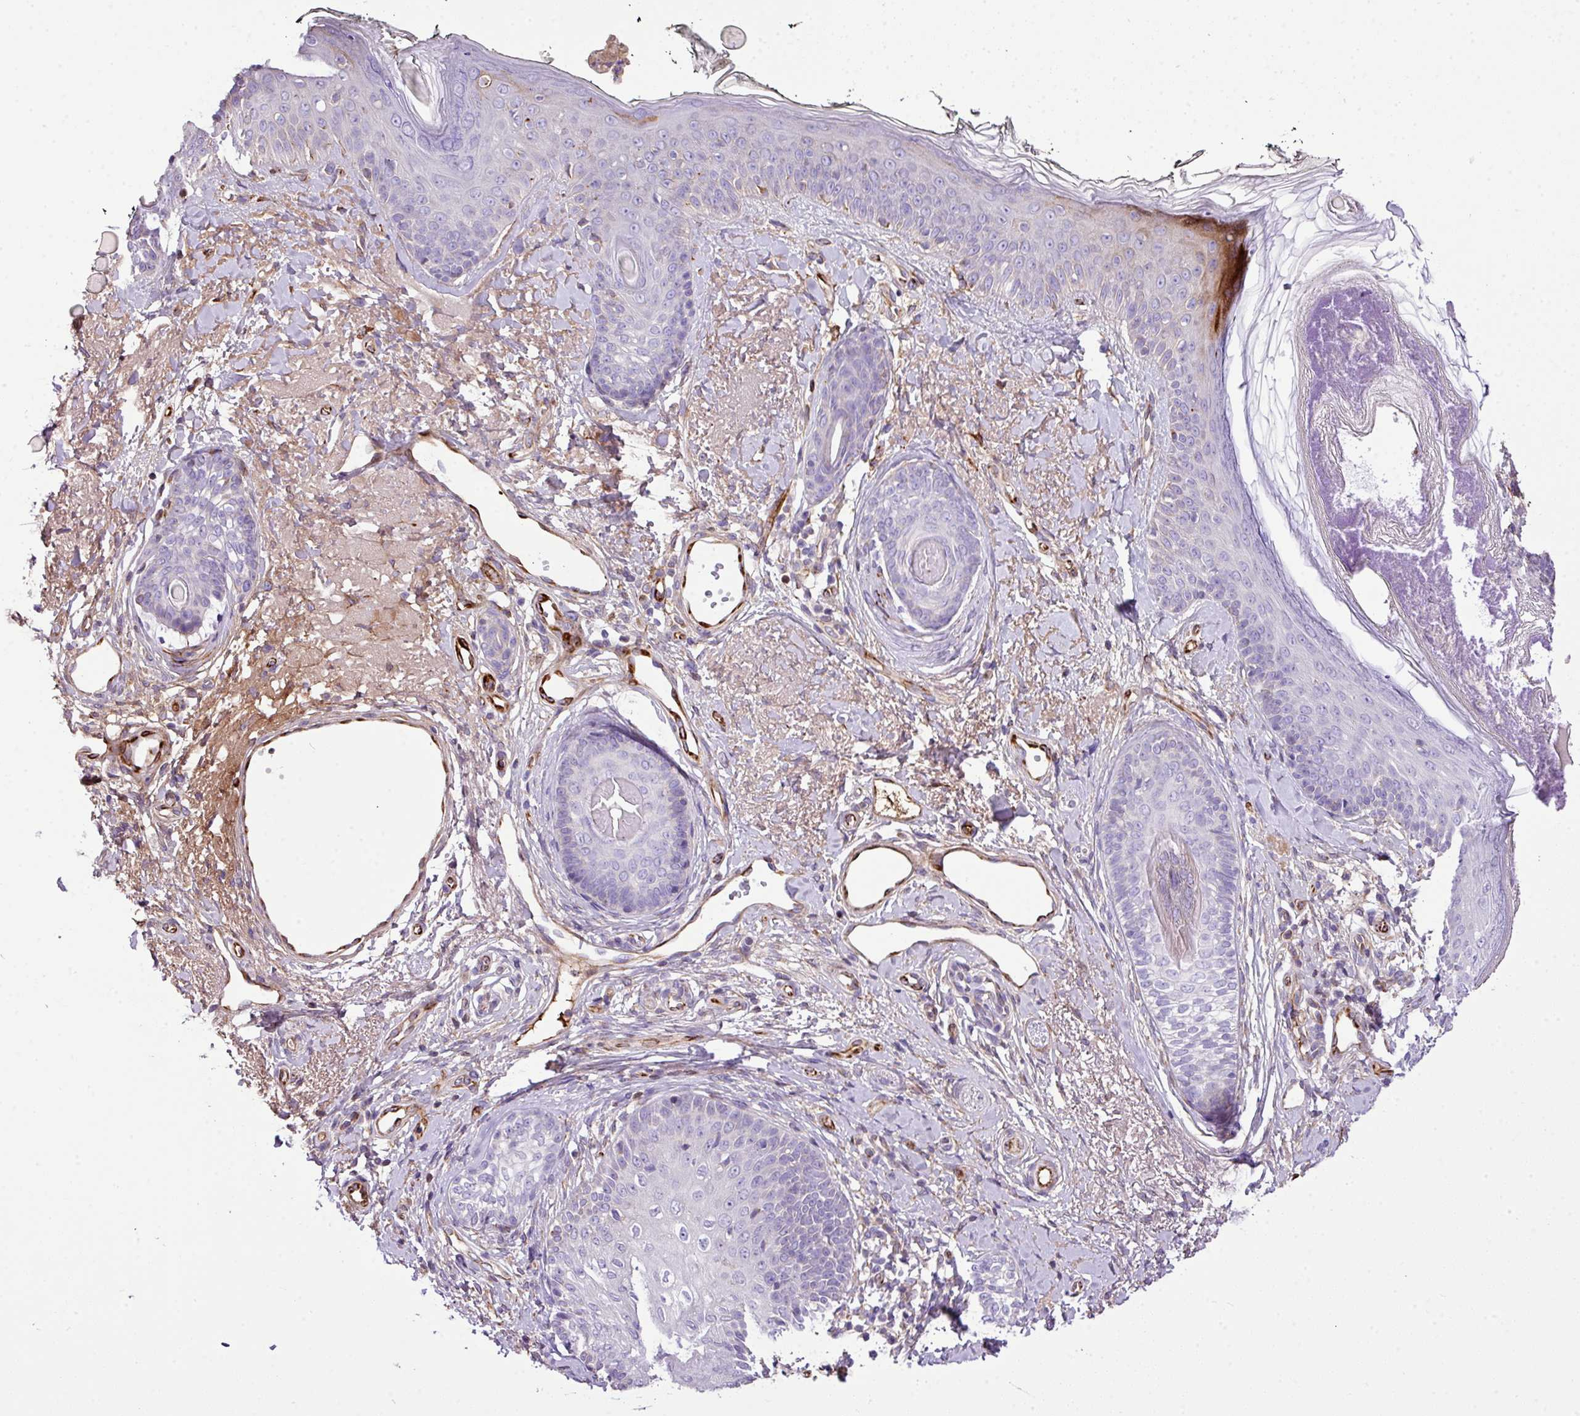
{"staining": {"intensity": "negative", "quantity": "none", "location": "none"}, "tissue": "skin cancer", "cell_type": "Tumor cells", "image_type": "cancer", "snomed": [{"axis": "morphology", "description": "Basal cell carcinoma"}, {"axis": "topography", "description": "Skin"}], "caption": "Basal cell carcinoma (skin) stained for a protein using immunohistochemistry (IHC) demonstrates no positivity tumor cells.", "gene": "CTXN2", "patient": {"sex": "female", "age": 81}}